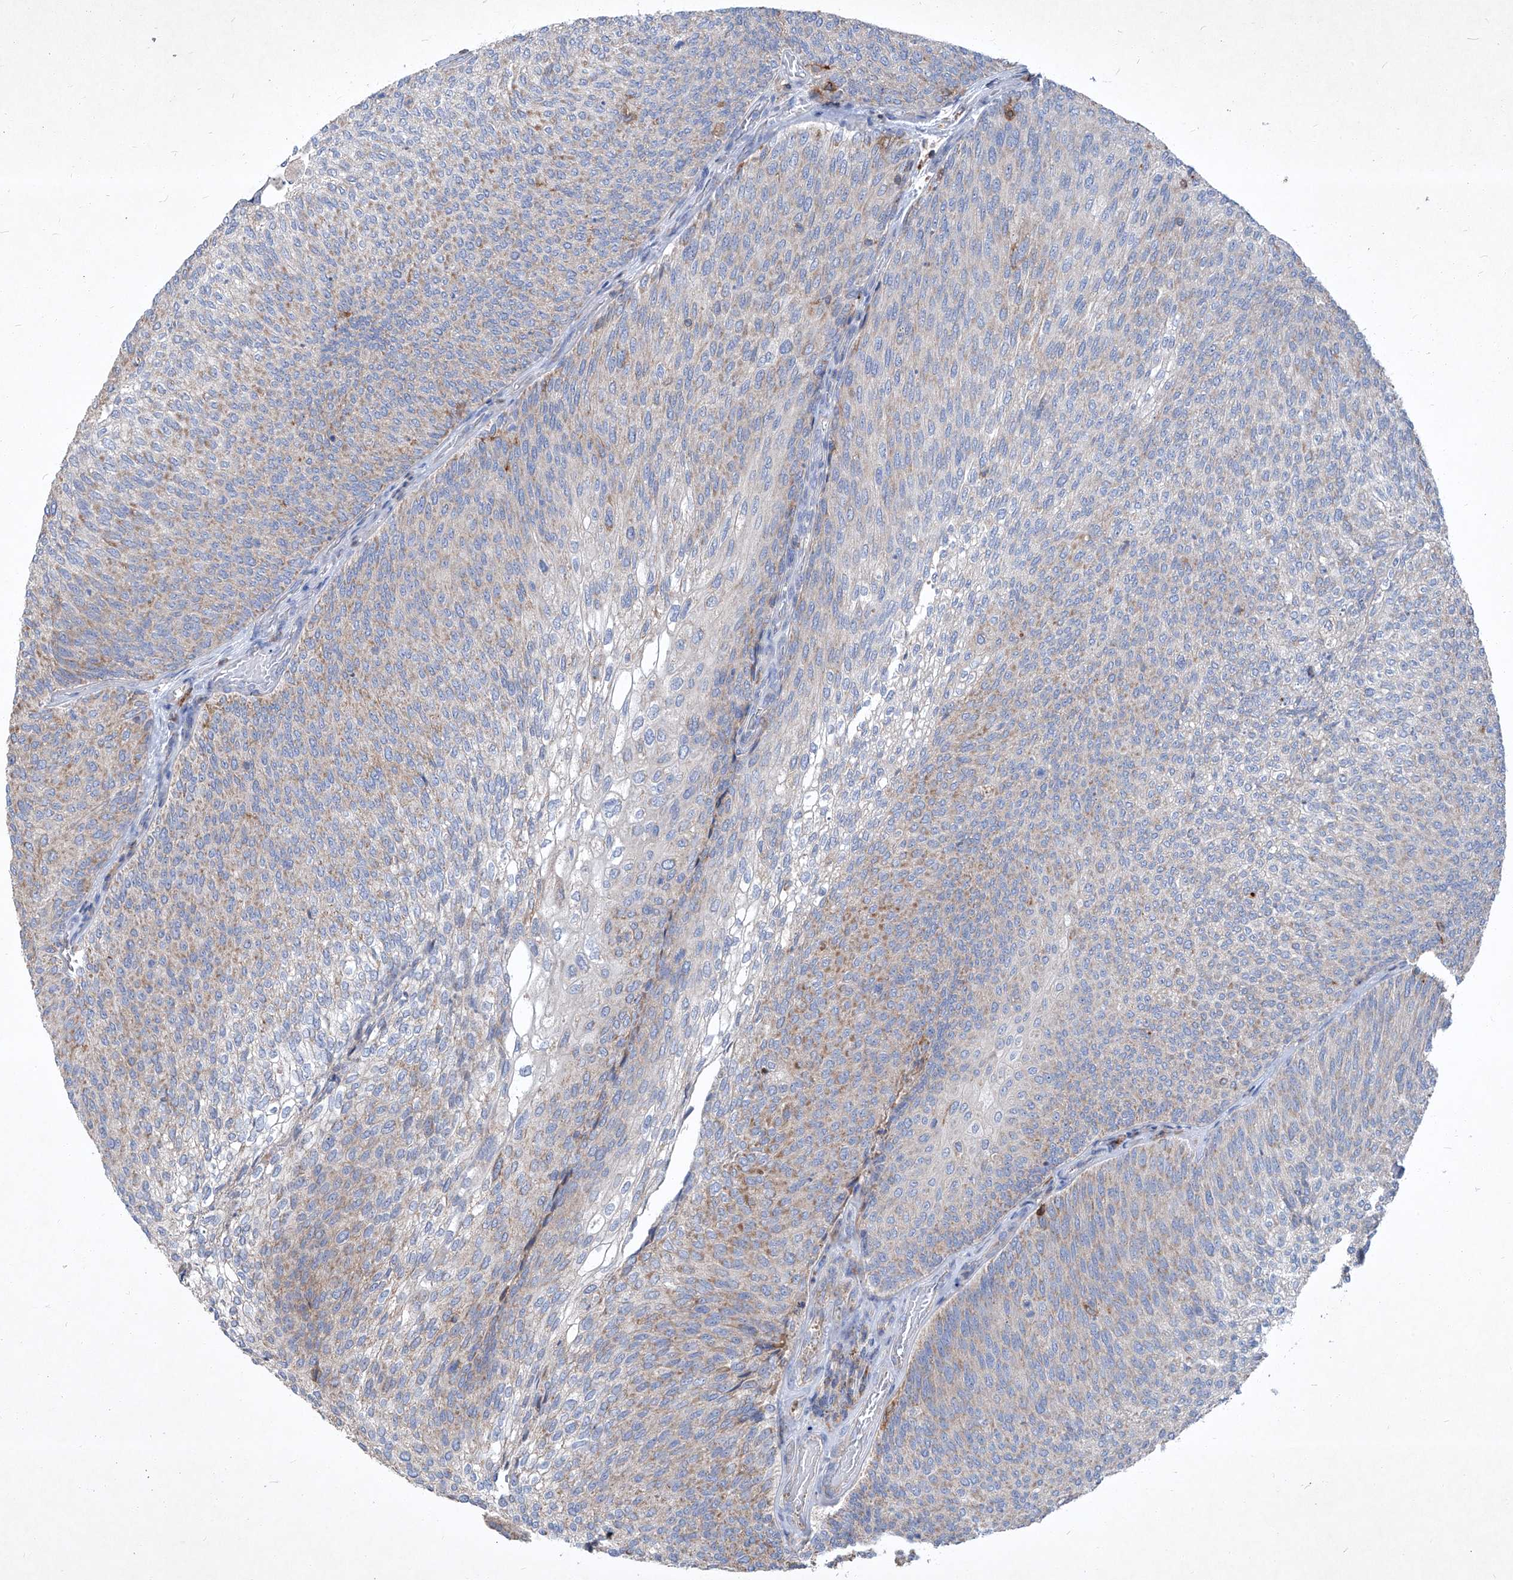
{"staining": {"intensity": "moderate", "quantity": "<25%", "location": "cytoplasmic/membranous"}, "tissue": "urothelial cancer", "cell_type": "Tumor cells", "image_type": "cancer", "snomed": [{"axis": "morphology", "description": "Urothelial carcinoma, Low grade"}, {"axis": "topography", "description": "Urinary bladder"}], "caption": "Immunohistochemical staining of human urothelial cancer exhibits low levels of moderate cytoplasmic/membranous protein expression in approximately <25% of tumor cells.", "gene": "EPHA8", "patient": {"sex": "female", "age": 79}}